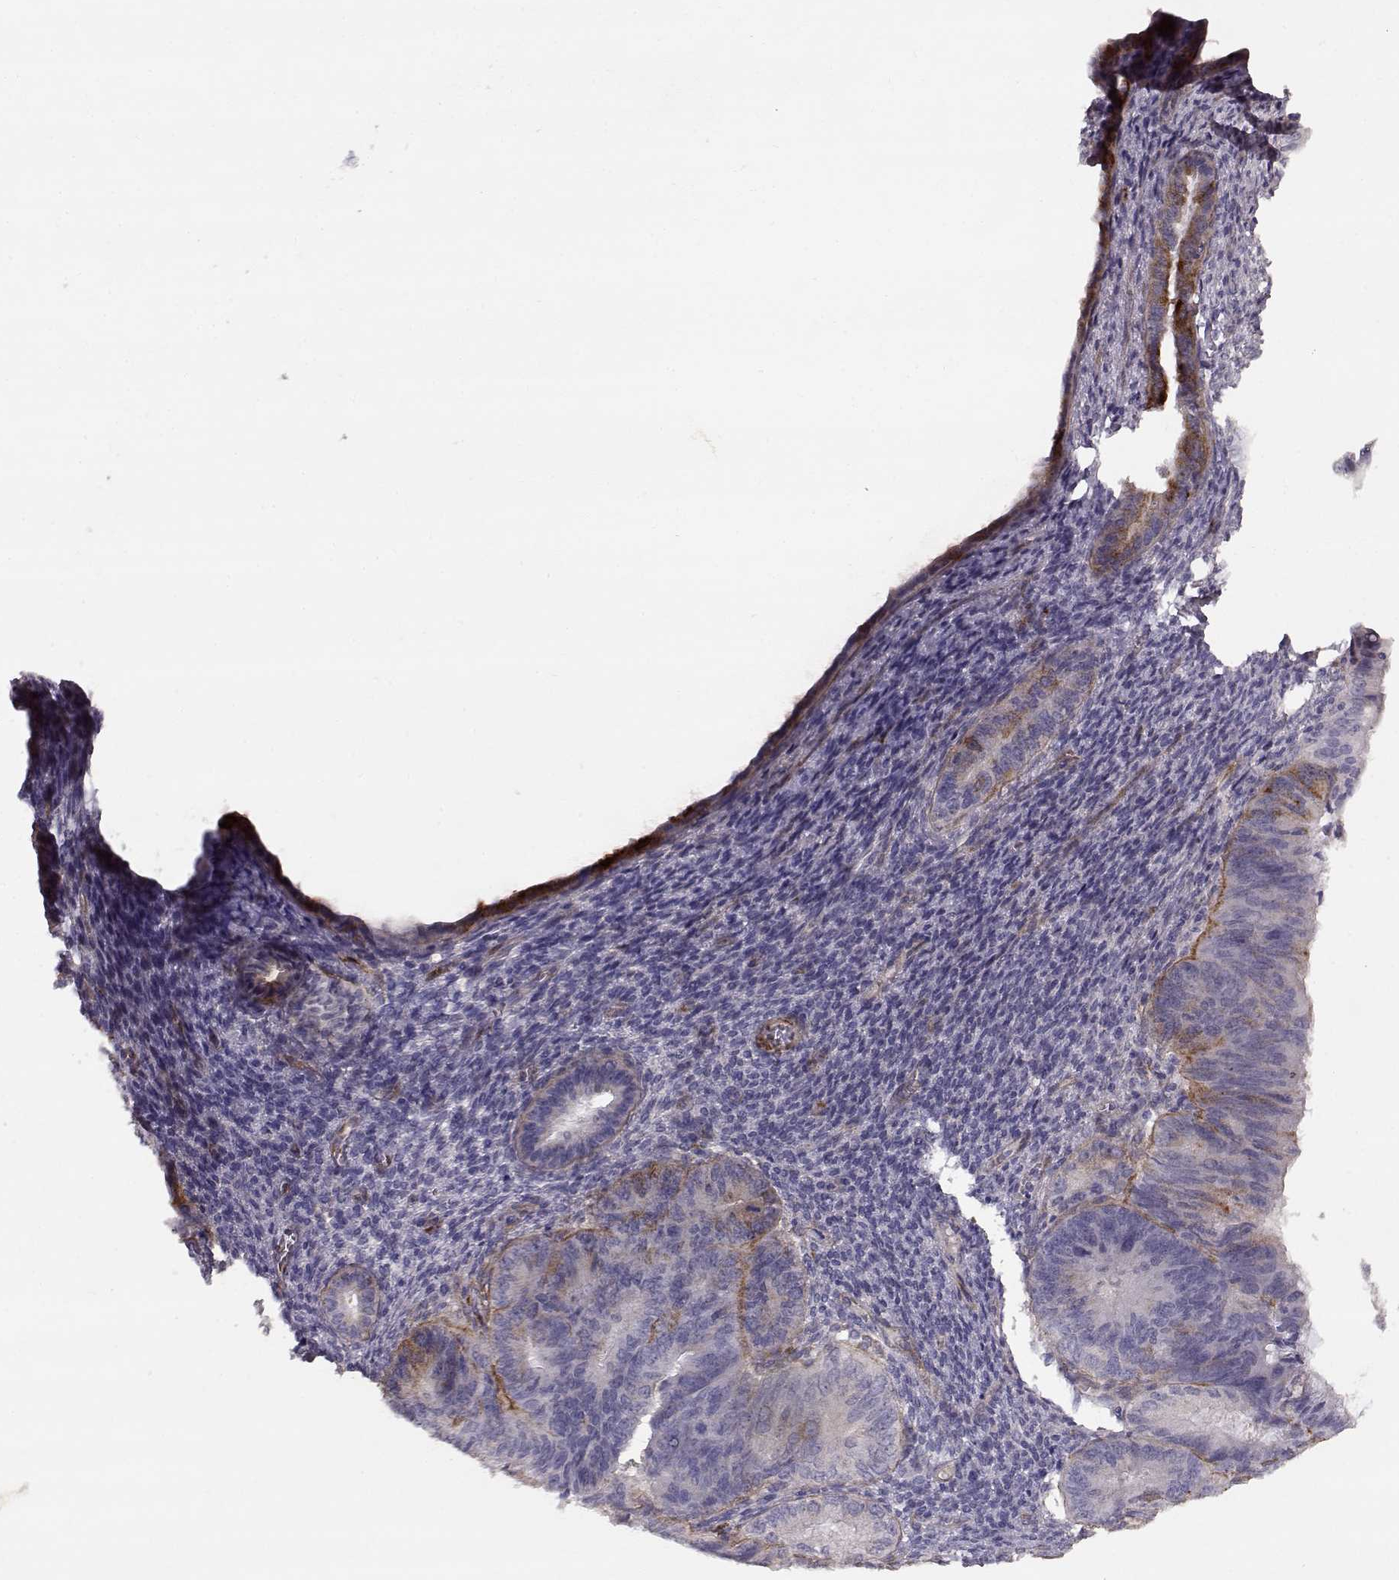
{"staining": {"intensity": "negative", "quantity": "none", "location": "none"}, "tissue": "endometrial cancer", "cell_type": "Tumor cells", "image_type": "cancer", "snomed": [{"axis": "morphology", "description": "Adenocarcinoma, NOS"}, {"axis": "topography", "description": "Endometrium"}], "caption": "The photomicrograph shows no significant positivity in tumor cells of endometrial cancer.", "gene": "LAMC1", "patient": {"sex": "female", "age": 86}}